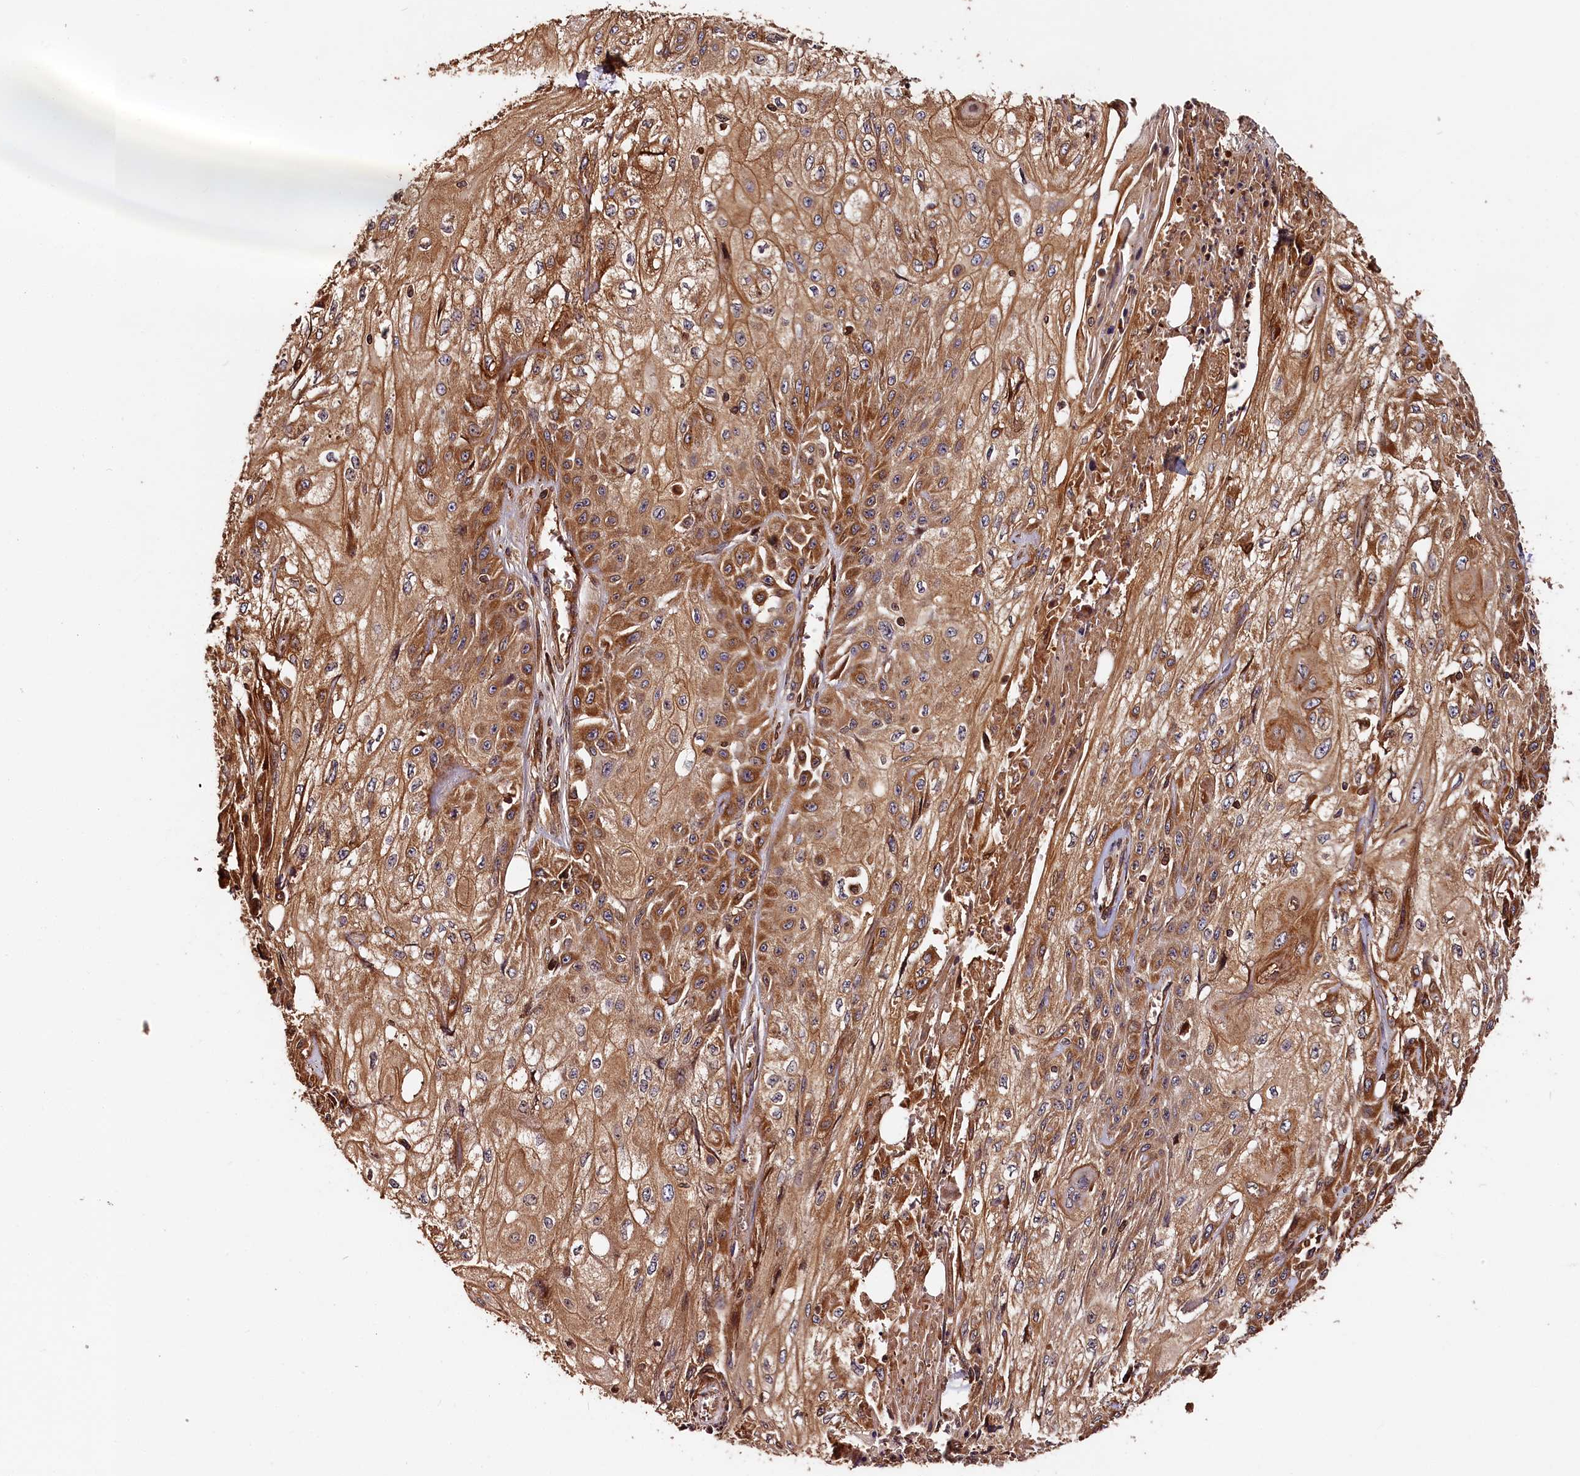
{"staining": {"intensity": "strong", "quantity": ">75%", "location": "cytoplasmic/membranous"}, "tissue": "skin cancer", "cell_type": "Tumor cells", "image_type": "cancer", "snomed": [{"axis": "morphology", "description": "Squamous cell carcinoma, NOS"}, {"axis": "morphology", "description": "Squamous cell carcinoma, metastatic, NOS"}, {"axis": "topography", "description": "Skin"}, {"axis": "topography", "description": "Lymph node"}], "caption": "Protein expression analysis of human skin cancer (metastatic squamous cell carcinoma) reveals strong cytoplasmic/membranous positivity in about >75% of tumor cells.", "gene": "HMOX2", "patient": {"sex": "male", "age": 75}}